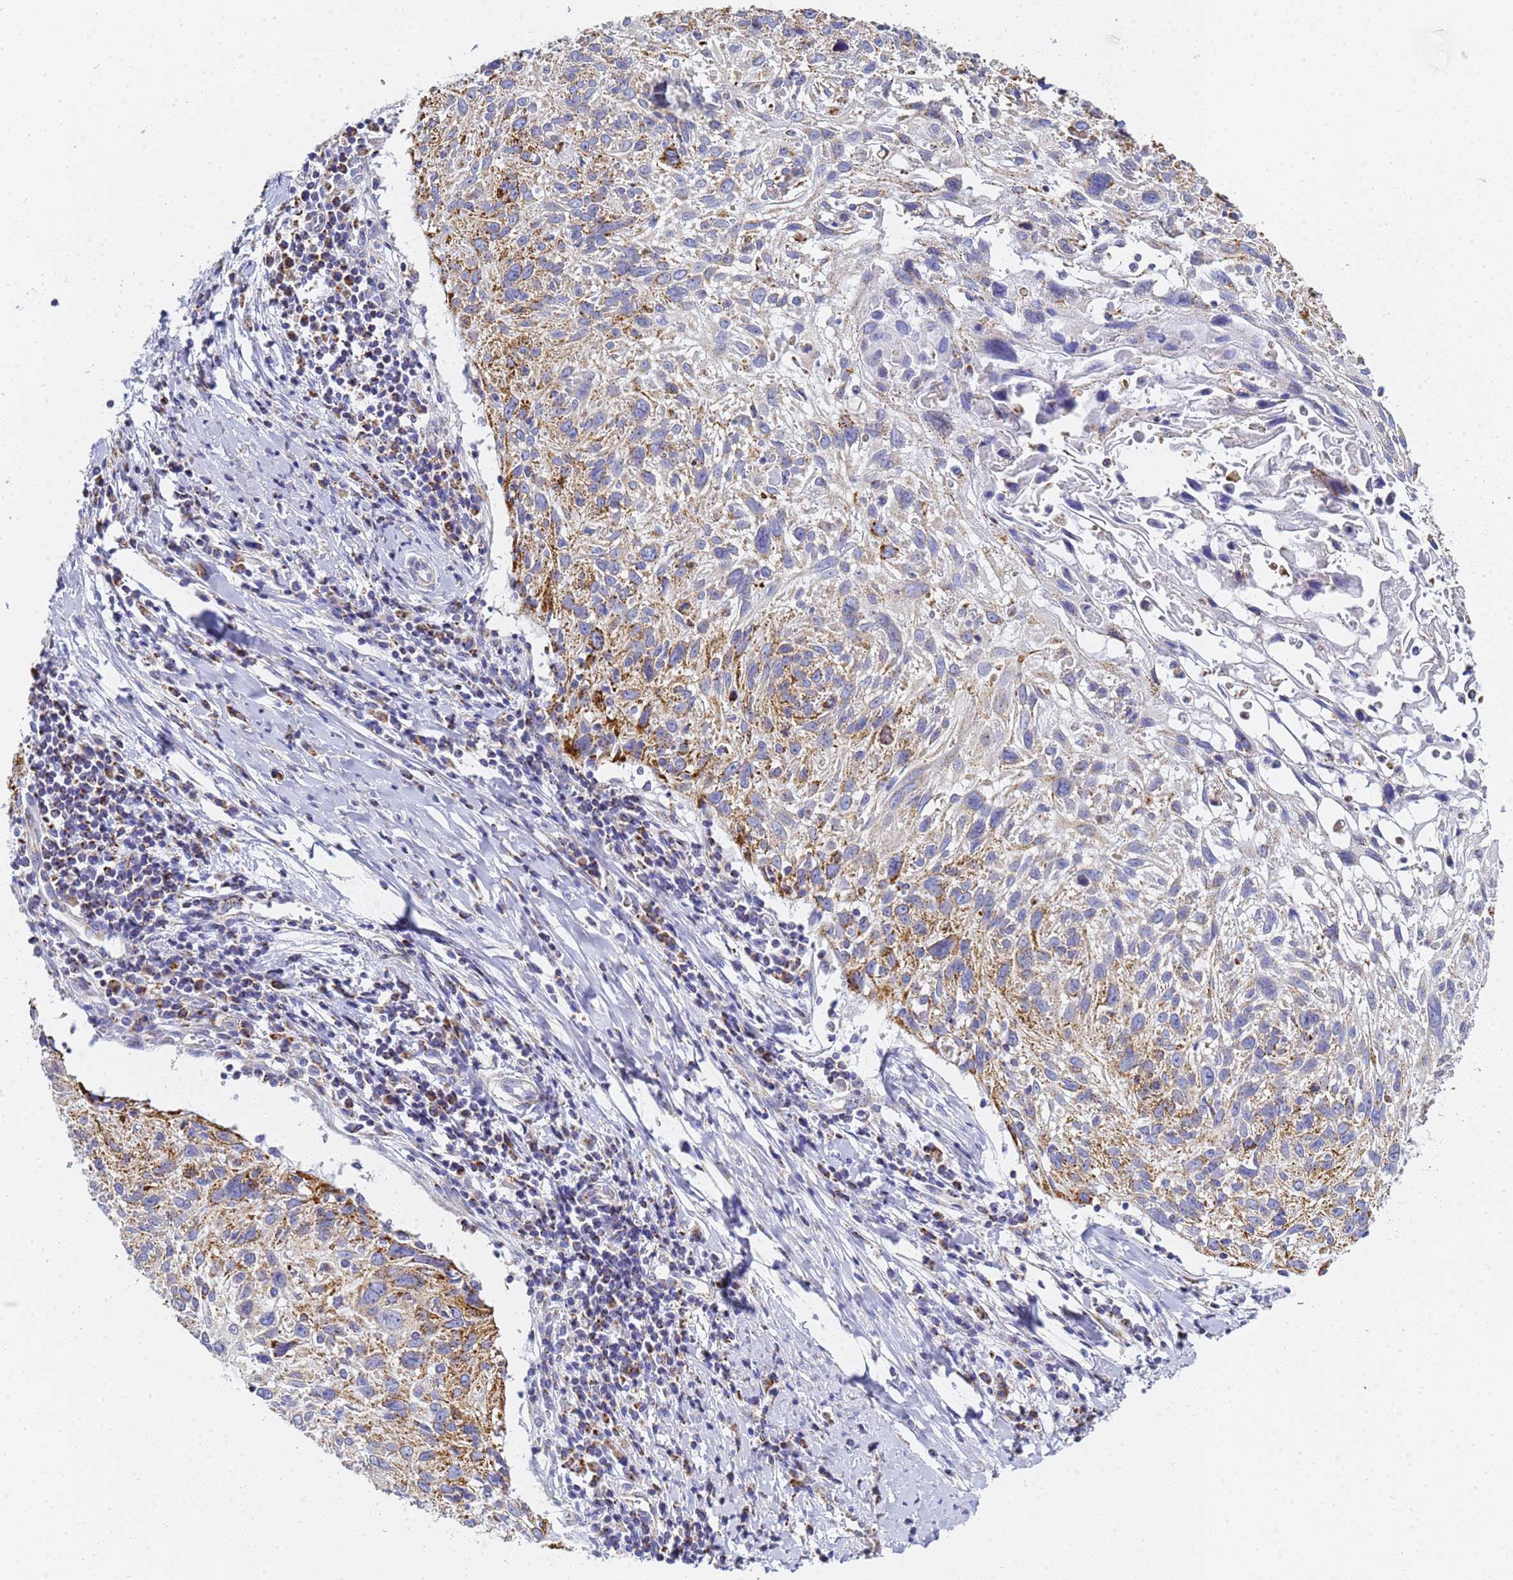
{"staining": {"intensity": "moderate", "quantity": "25%-75%", "location": "cytoplasmic/membranous"}, "tissue": "cervical cancer", "cell_type": "Tumor cells", "image_type": "cancer", "snomed": [{"axis": "morphology", "description": "Squamous cell carcinoma, NOS"}, {"axis": "topography", "description": "Cervix"}], "caption": "Cervical squamous cell carcinoma stained with DAB IHC shows medium levels of moderate cytoplasmic/membranous expression in about 25%-75% of tumor cells.", "gene": "CNIH4", "patient": {"sex": "female", "age": 51}}